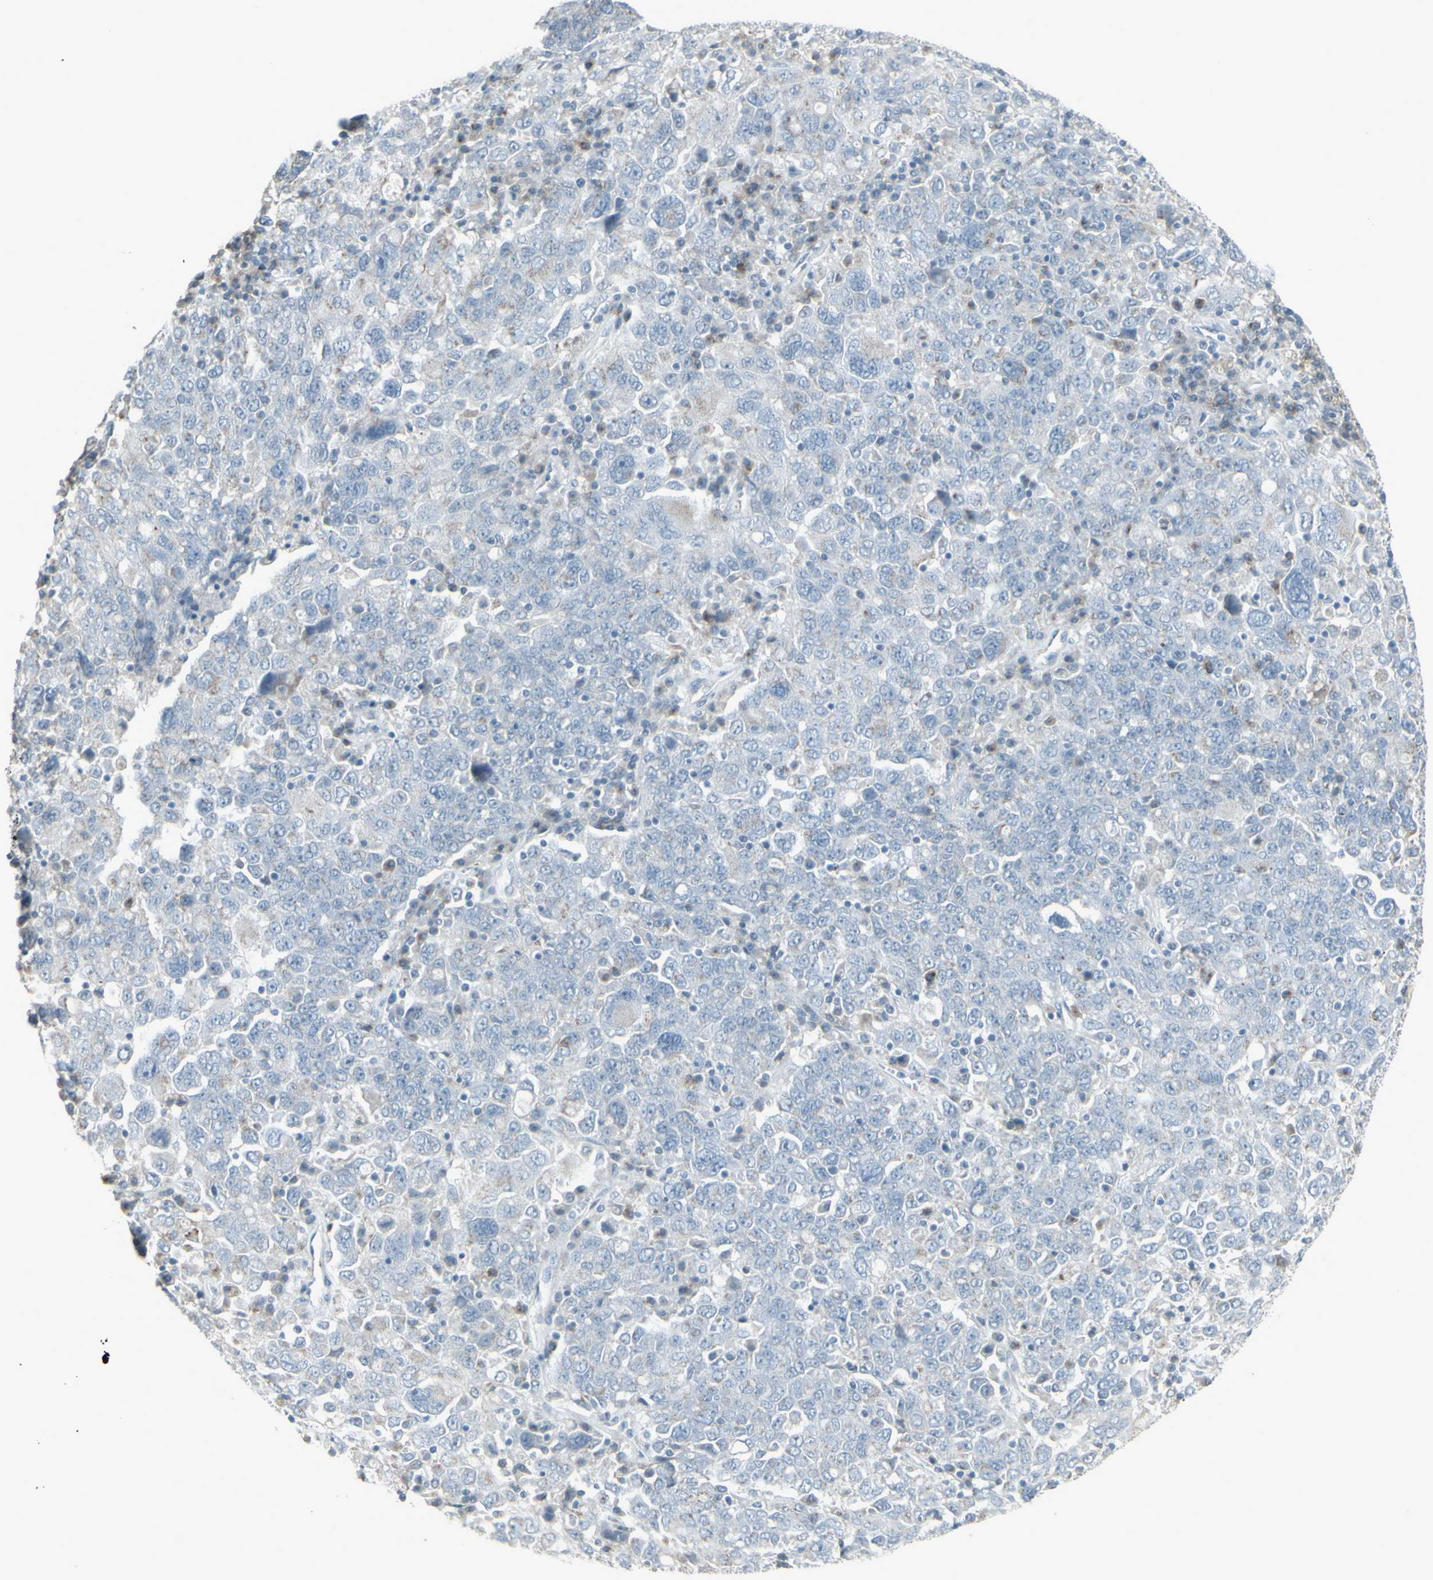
{"staining": {"intensity": "moderate", "quantity": "25%-75%", "location": "cytoplasmic/membranous"}, "tissue": "ovarian cancer", "cell_type": "Tumor cells", "image_type": "cancer", "snomed": [{"axis": "morphology", "description": "Carcinoma, endometroid"}, {"axis": "topography", "description": "Ovary"}], "caption": "Immunohistochemistry (IHC) histopathology image of neoplastic tissue: endometroid carcinoma (ovarian) stained using immunohistochemistry (IHC) demonstrates medium levels of moderate protein expression localized specifically in the cytoplasmic/membranous of tumor cells, appearing as a cytoplasmic/membranous brown color.", "gene": "CD79B", "patient": {"sex": "female", "age": 62}}